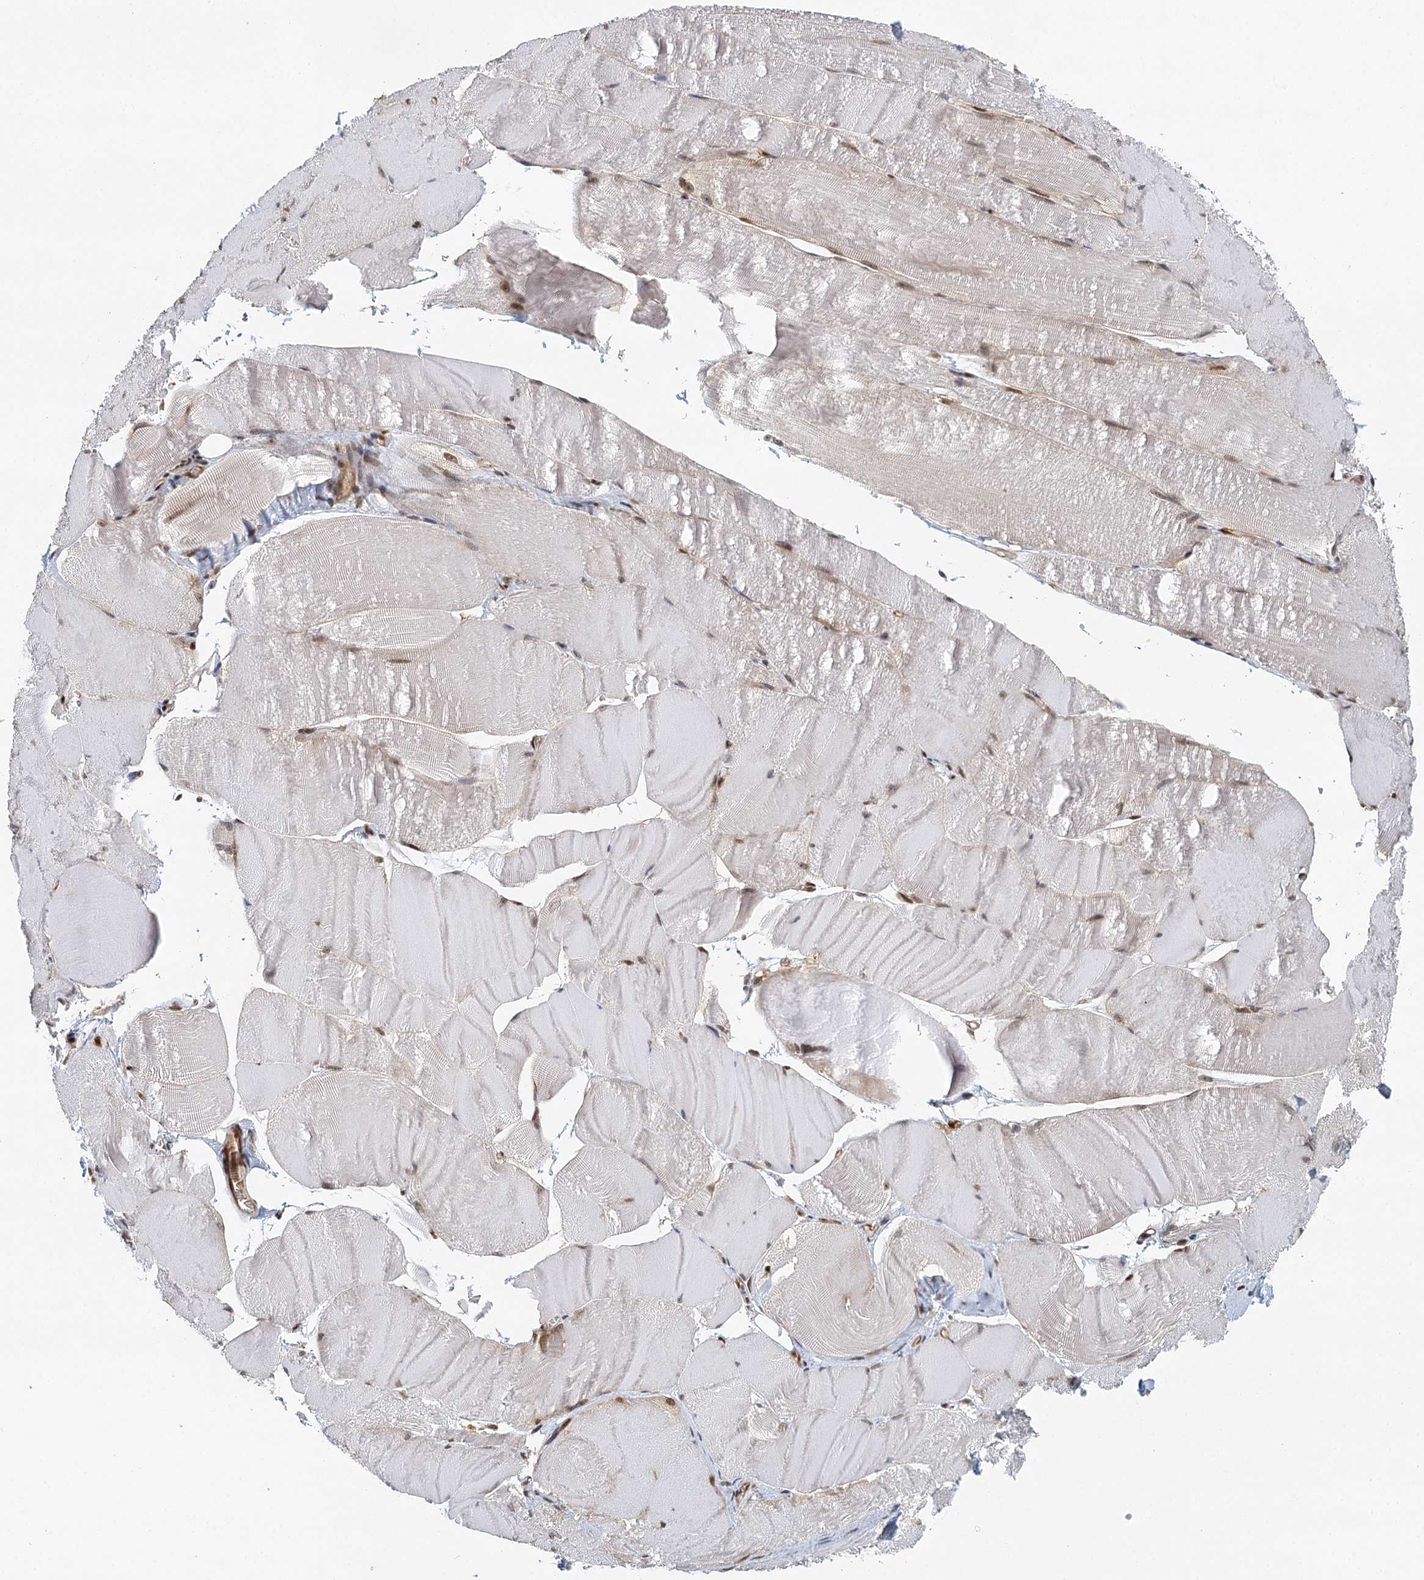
{"staining": {"intensity": "moderate", "quantity": ">75%", "location": "nuclear"}, "tissue": "skeletal muscle", "cell_type": "Myocytes", "image_type": "normal", "snomed": [{"axis": "morphology", "description": "Normal tissue, NOS"}, {"axis": "morphology", "description": "Basal cell carcinoma"}, {"axis": "topography", "description": "Skeletal muscle"}], "caption": "Skeletal muscle stained with DAB (3,3'-diaminobenzidine) immunohistochemistry (IHC) reveals medium levels of moderate nuclear expression in approximately >75% of myocytes.", "gene": "GPATCH11", "patient": {"sex": "female", "age": 64}}